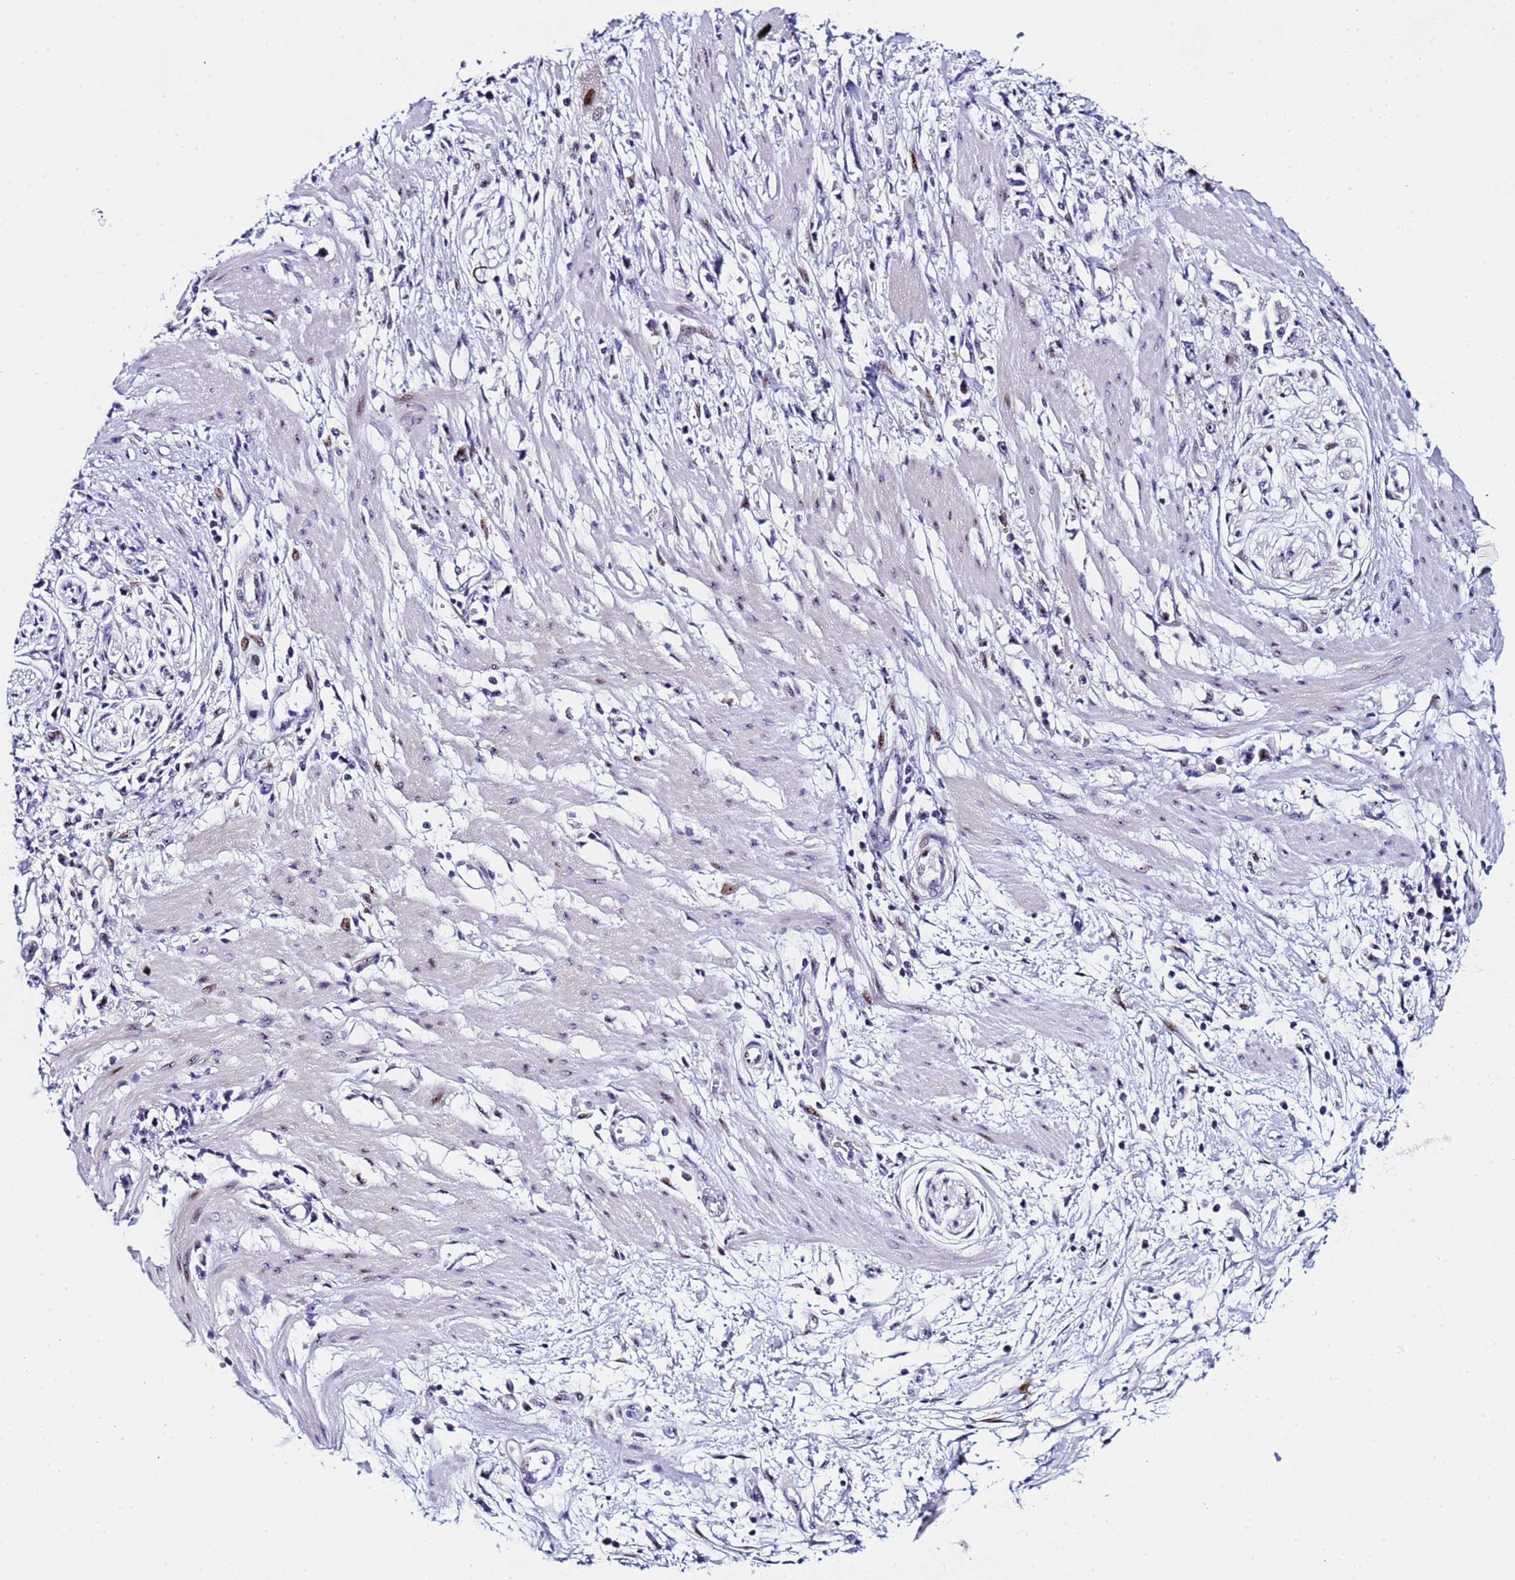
{"staining": {"intensity": "negative", "quantity": "none", "location": "none"}, "tissue": "stomach cancer", "cell_type": "Tumor cells", "image_type": "cancer", "snomed": [{"axis": "morphology", "description": "Adenocarcinoma, NOS"}, {"axis": "topography", "description": "Stomach"}], "caption": "This is a photomicrograph of IHC staining of stomach cancer (adenocarcinoma), which shows no positivity in tumor cells.", "gene": "POP5", "patient": {"sex": "female", "age": 59}}